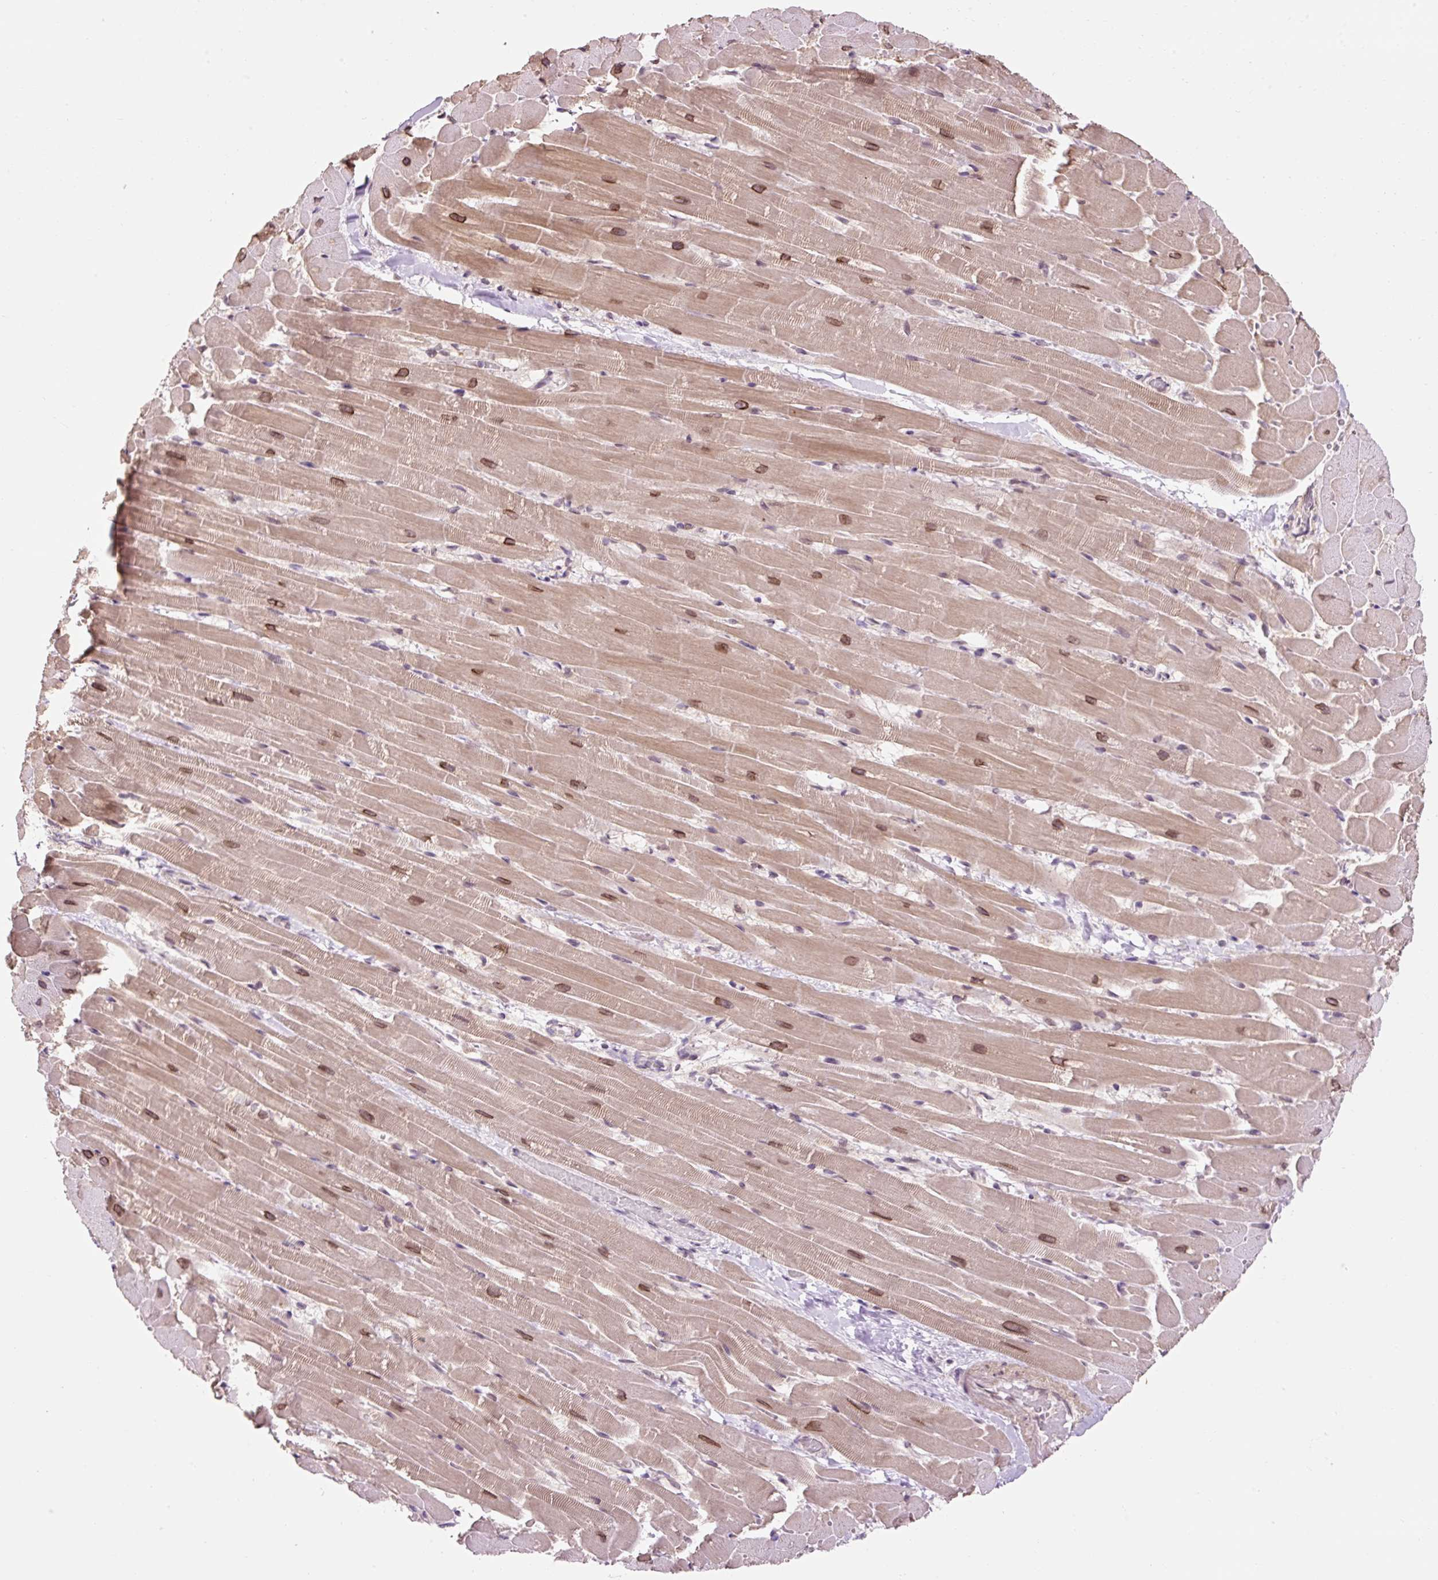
{"staining": {"intensity": "moderate", "quantity": "25%-75%", "location": "cytoplasmic/membranous,nuclear"}, "tissue": "heart muscle", "cell_type": "Cardiomyocytes", "image_type": "normal", "snomed": [{"axis": "morphology", "description": "Normal tissue, NOS"}, {"axis": "topography", "description": "Heart"}], "caption": "DAB (3,3'-diaminobenzidine) immunohistochemical staining of normal human heart muscle displays moderate cytoplasmic/membranous,nuclear protein positivity in about 25%-75% of cardiomyocytes. (brown staining indicates protein expression, while blue staining denotes nuclei).", "gene": "ZNF610", "patient": {"sex": "male", "age": 37}}